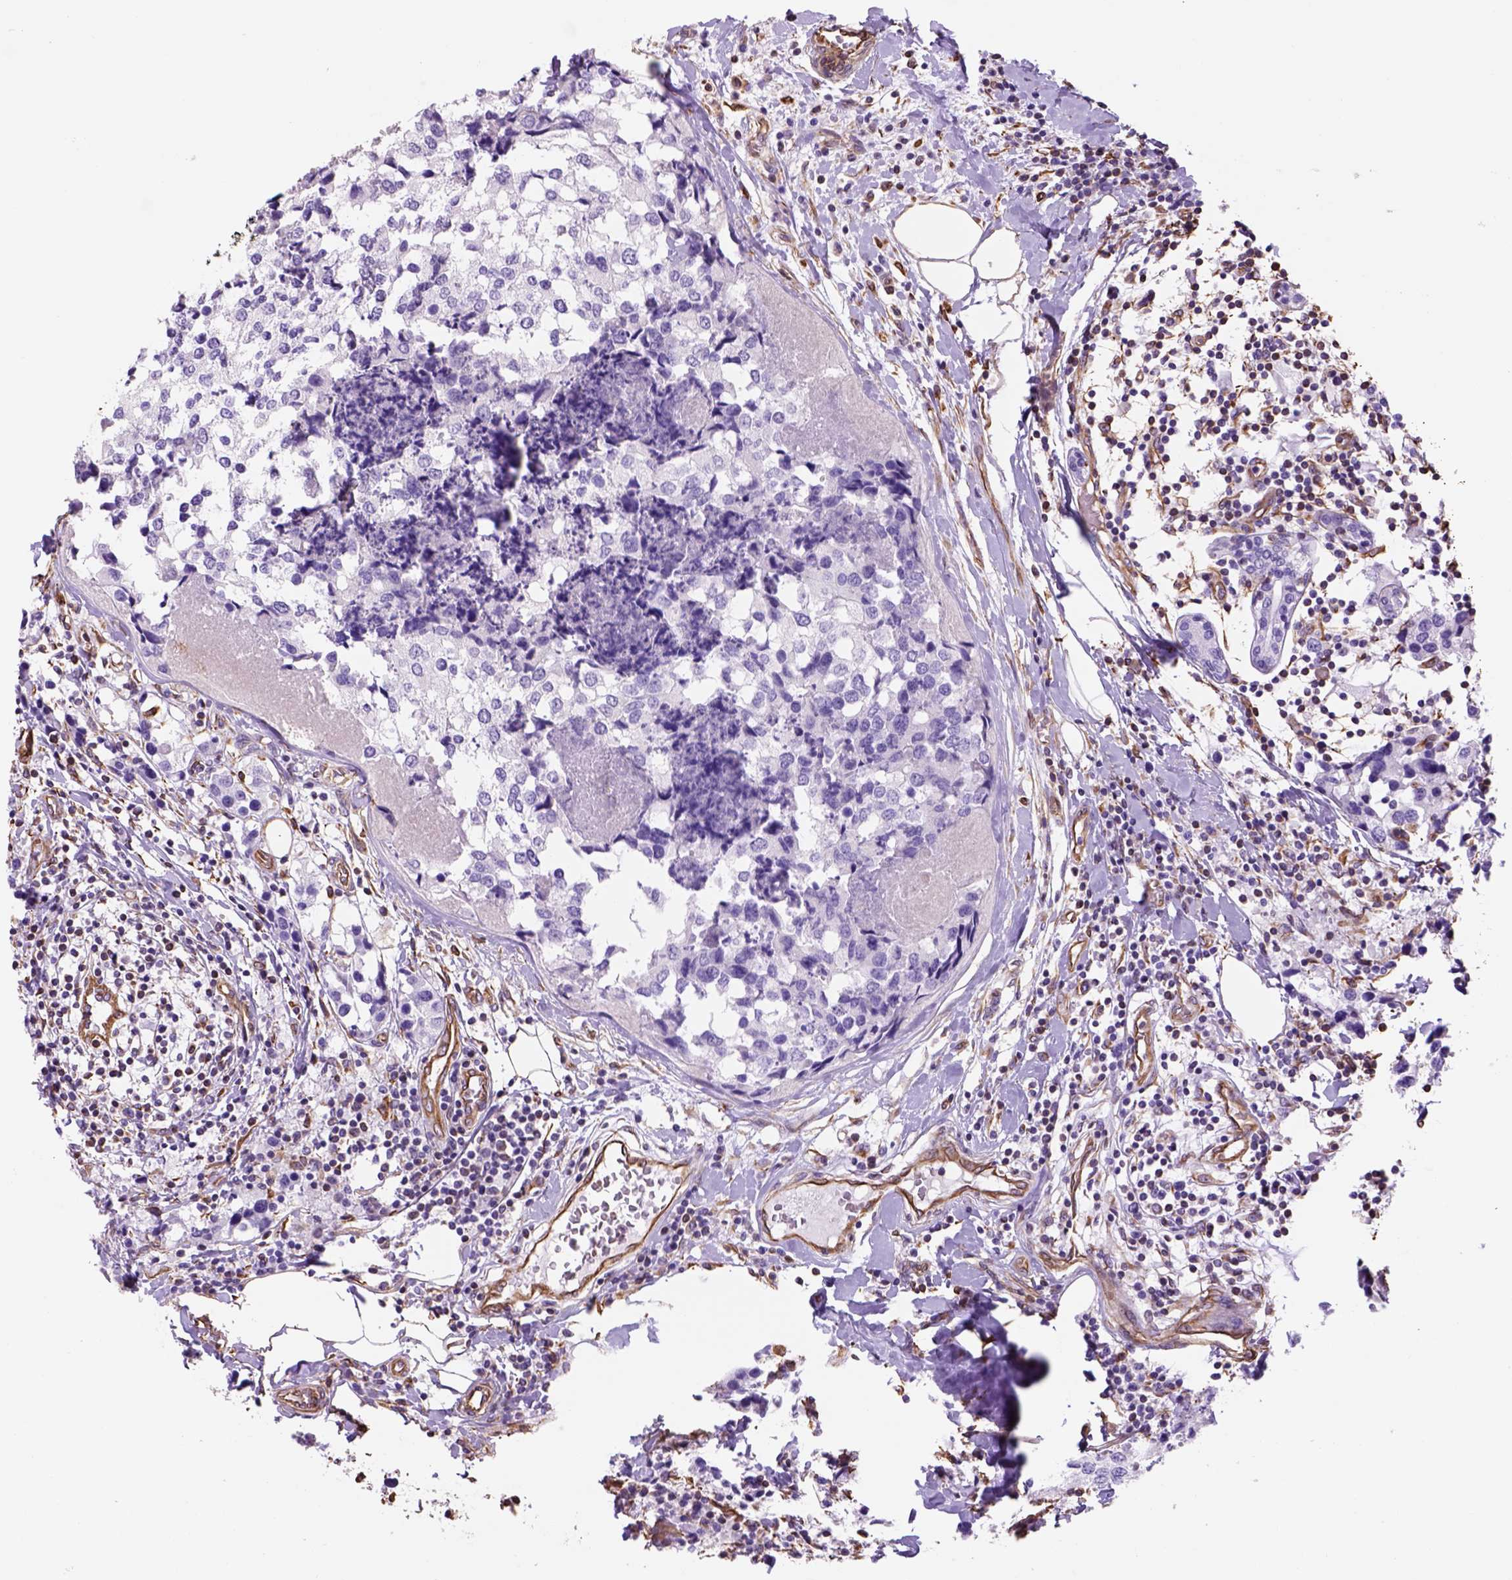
{"staining": {"intensity": "negative", "quantity": "none", "location": "none"}, "tissue": "breast cancer", "cell_type": "Tumor cells", "image_type": "cancer", "snomed": [{"axis": "morphology", "description": "Lobular carcinoma"}, {"axis": "topography", "description": "Breast"}], "caption": "DAB immunohistochemical staining of human breast cancer (lobular carcinoma) demonstrates no significant staining in tumor cells.", "gene": "ZZZ3", "patient": {"sex": "female", "age": 59}}